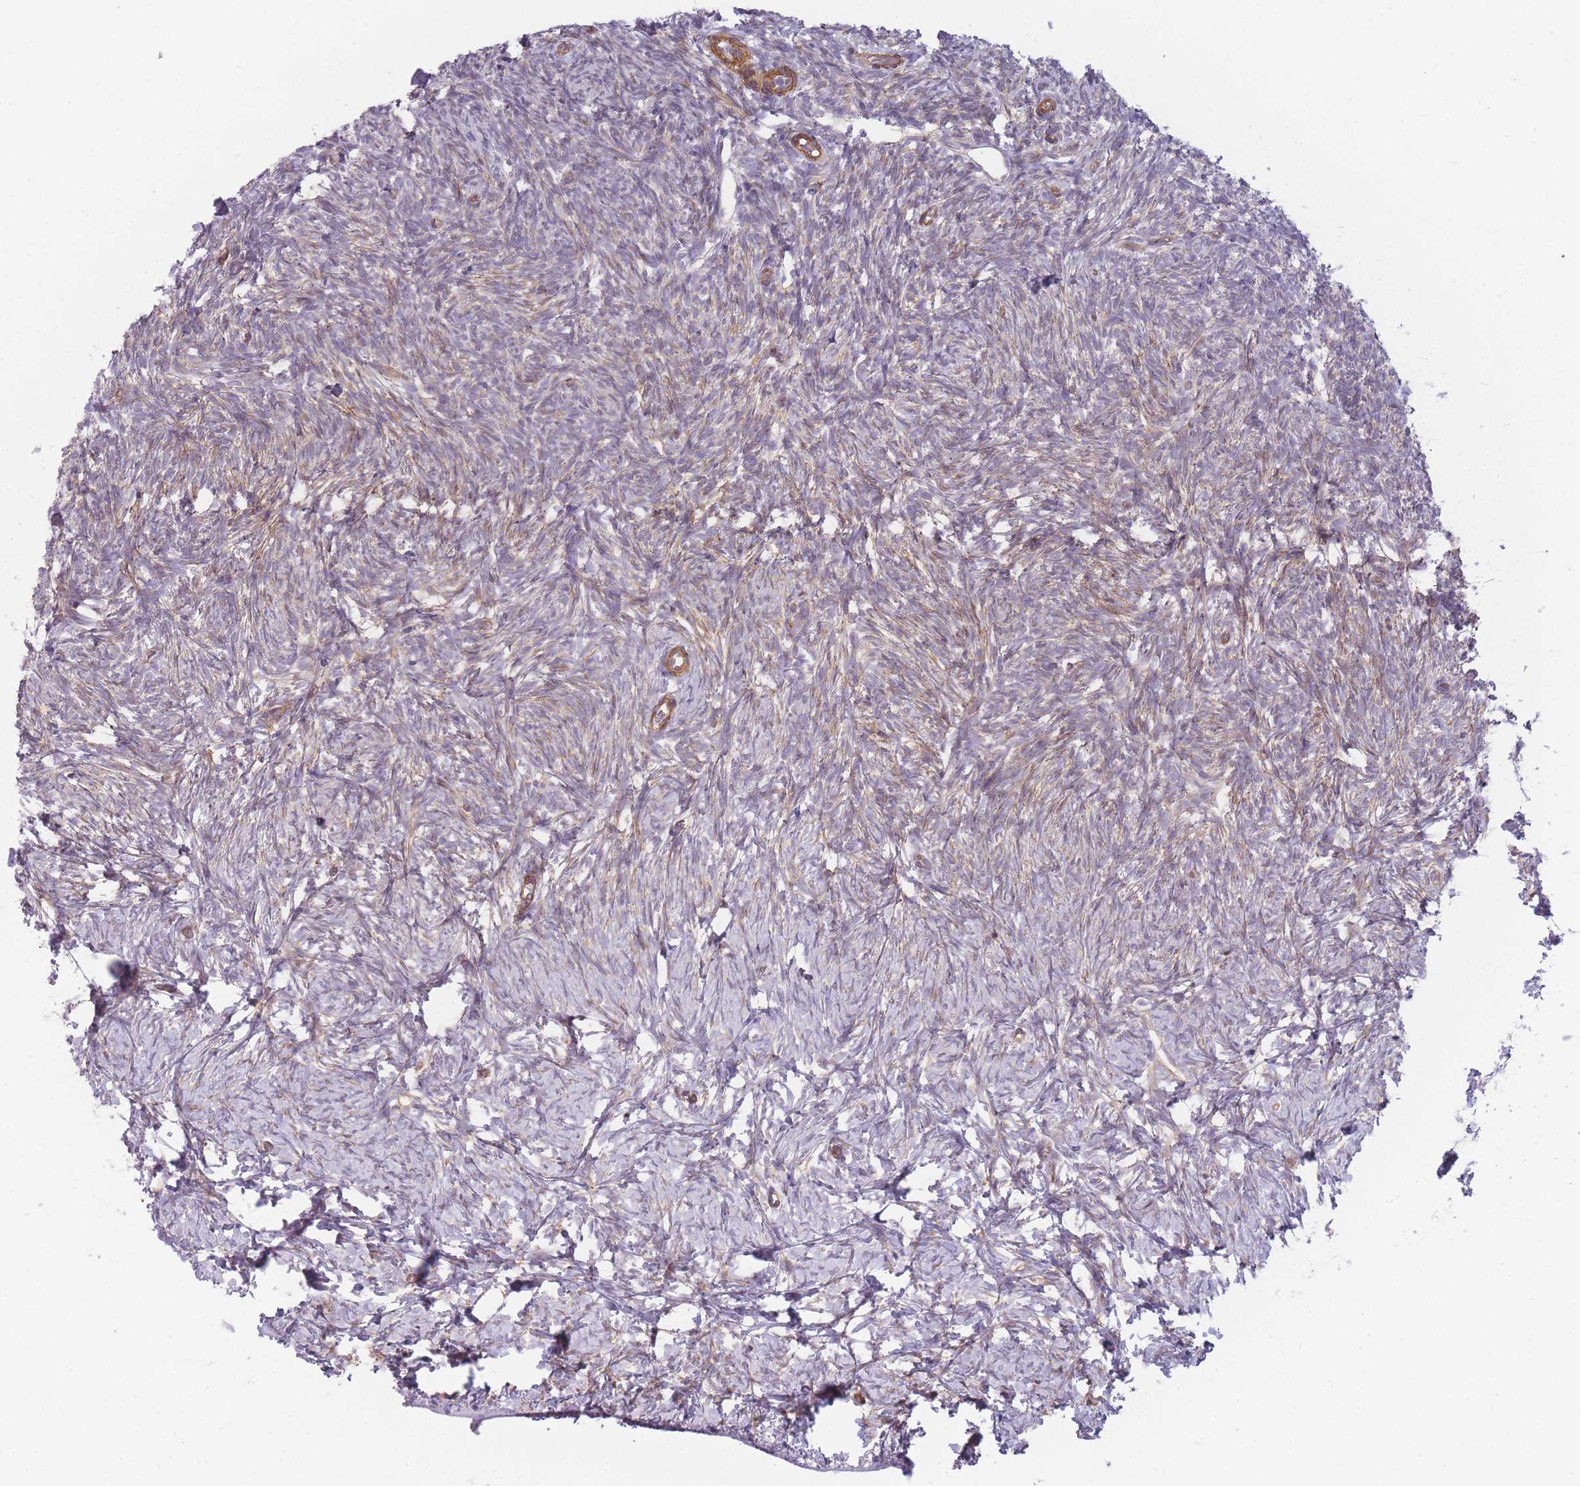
{"staining": {"intensity": "moderate", "quantity": "25%-75%", "location": "cytoplasmic/membranous"}, "tissue": "ovary", "cell_type": "Ovarian stroma cells", "image_type": "normal", "snomed": [{"axis": "morphology", "description": "Normal tissue, NOS"}, {"axis": "topography", "description": "Ovary"}], "caption": "Protein staining shows moderate cytoplasmic/membranous positivity in about 25%-75% of ovarian stroma cells in benign ovary.", "gene": "OR6B2", "patient": {"sex": "female", "age": 39}}